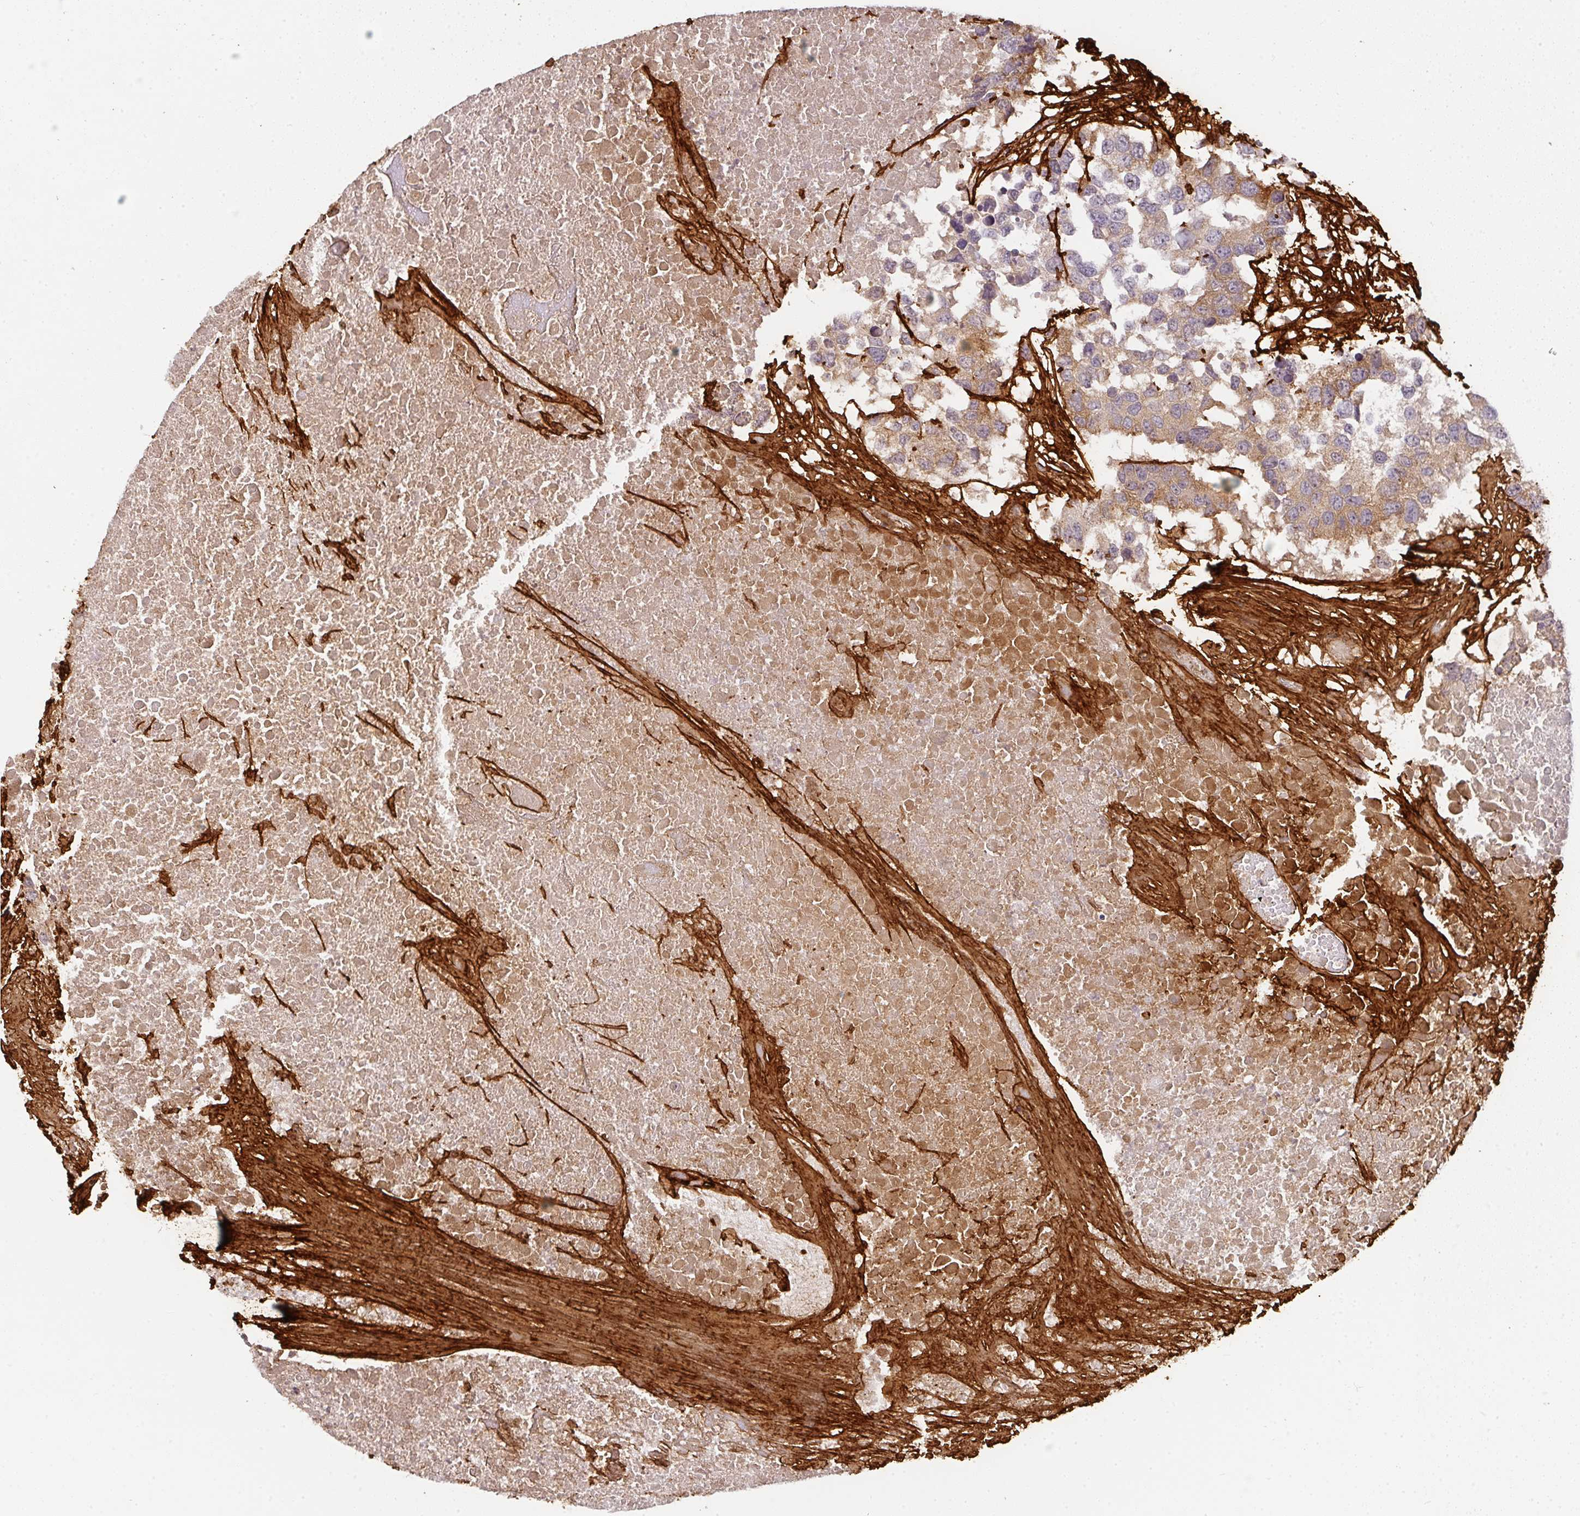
{"staining": {"intensity": "weak", "quantity": "25%-75%", "location": "cytoplasmic/membranous"}, "tissue": "testis cancer", "cell_type": "Tumor cells", "image_type": "cancer", "snomed": [{"axis": "morphology", "description": "Carcinoma, Embryonal, NOS"}, {"axis": "topography", "description": "Testis"}], "caption": "The micrograph shows staining of testis embryonal carcinoma, revealing weak cytoplasmic/membranous protein expression (brown color) within tumor cells.", "gene": "COL3A1", "patient": {"sex": "male", "age": 83}}